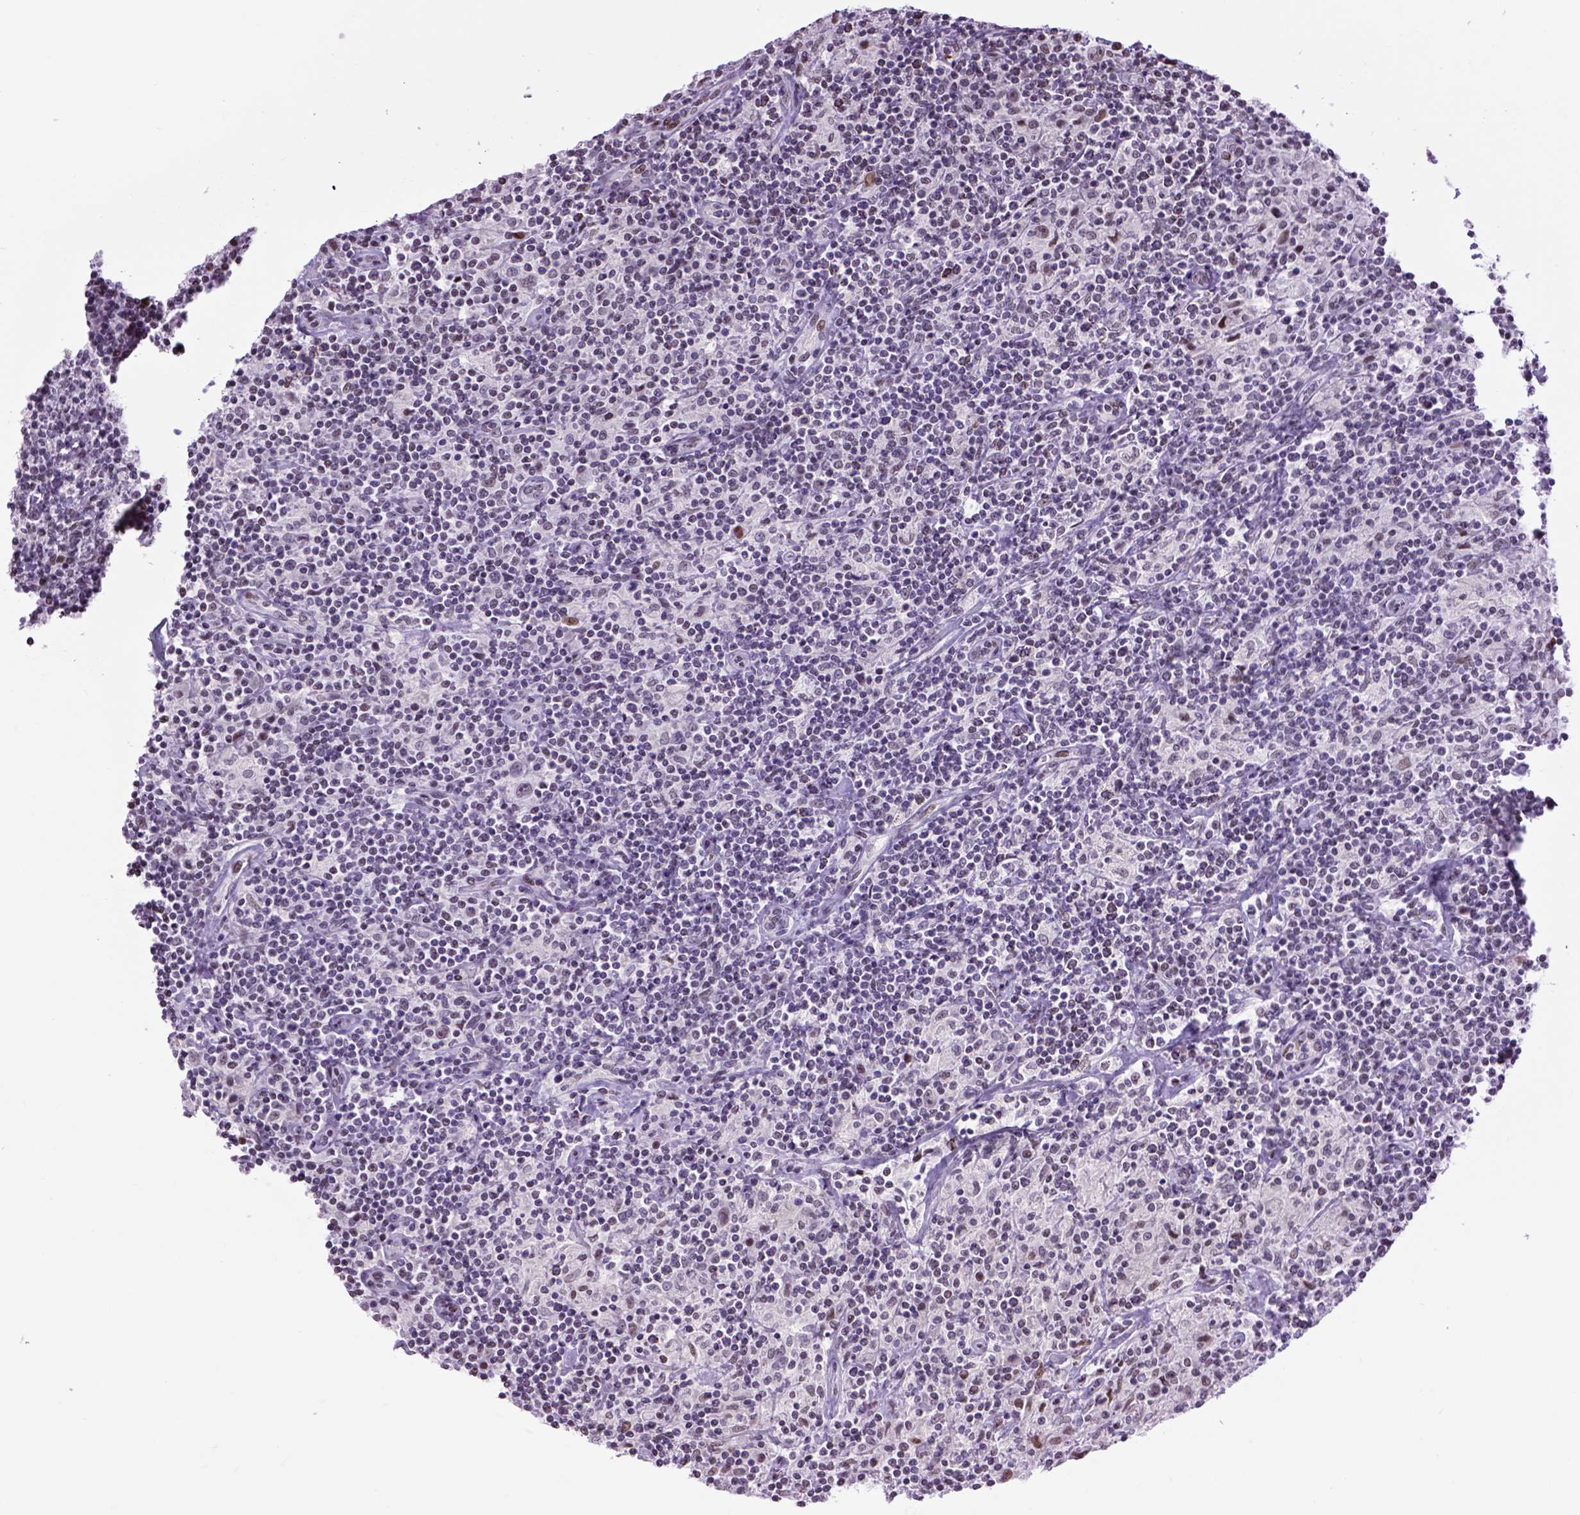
{"staining": {"intensity": "negative", "quantity": "none", "location": "none"}, "tissue": "lymphoma", "cell_type": "Tumor cells", "image_type": "cancer", "snomed": [{"axis": "morphology", "description": "Hodgkin's disease, NOS"}, {"axis": "topography", "description": "Lymph node"}], "caption": "Protein analysis of Hodgkin's disease shows no significant positivity in tumor cells.", "gene": "TBPL1", "patient": {"sex": "male", "age": 70}}